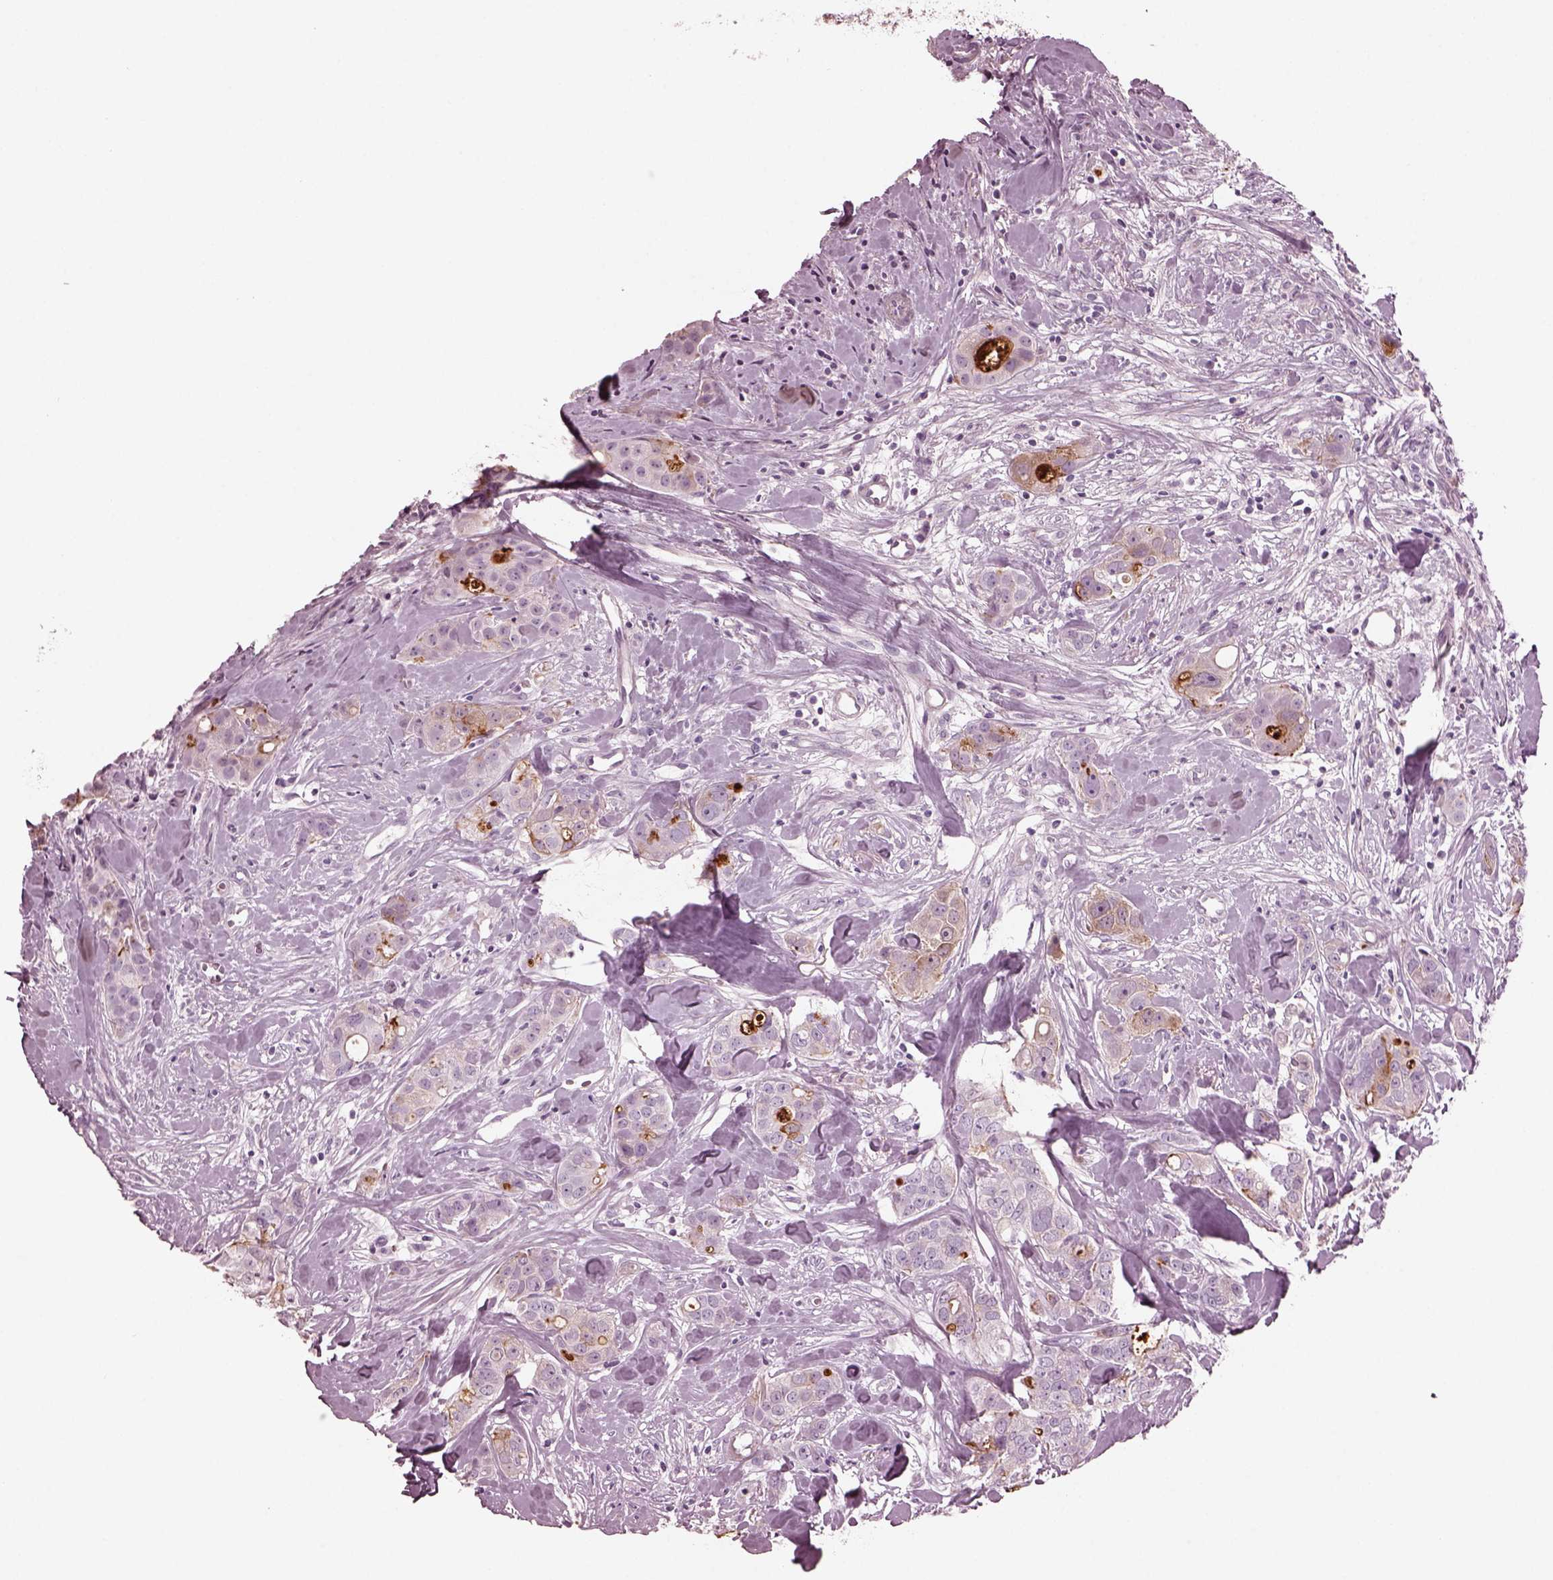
{"staining": {"intensity": "moderate", "quantity": "<25%", "location": "cytoplasmic/membranous"}, "tissue": "breast cancer", "cell_type": "Tumor cells", "image_type": "cancer", "snomed": [{"axis": "morphology", "description": "Duct carcinoma"}, {"axis": "topography", "description": "Breast"}], "caption": "A high-resolution photomicrograph shows IHC staining of breast infiltrating ductal carcinoma, which shows moderate cytoplasmic/membranous expression in about <25% of tumor cells. (Stains: DAB in brown, nuclei in blue, Microscopy: brightfield microscopy at high magnification).", "gene": "GDF11", "patient": {"sex": "female", "age": 43}}